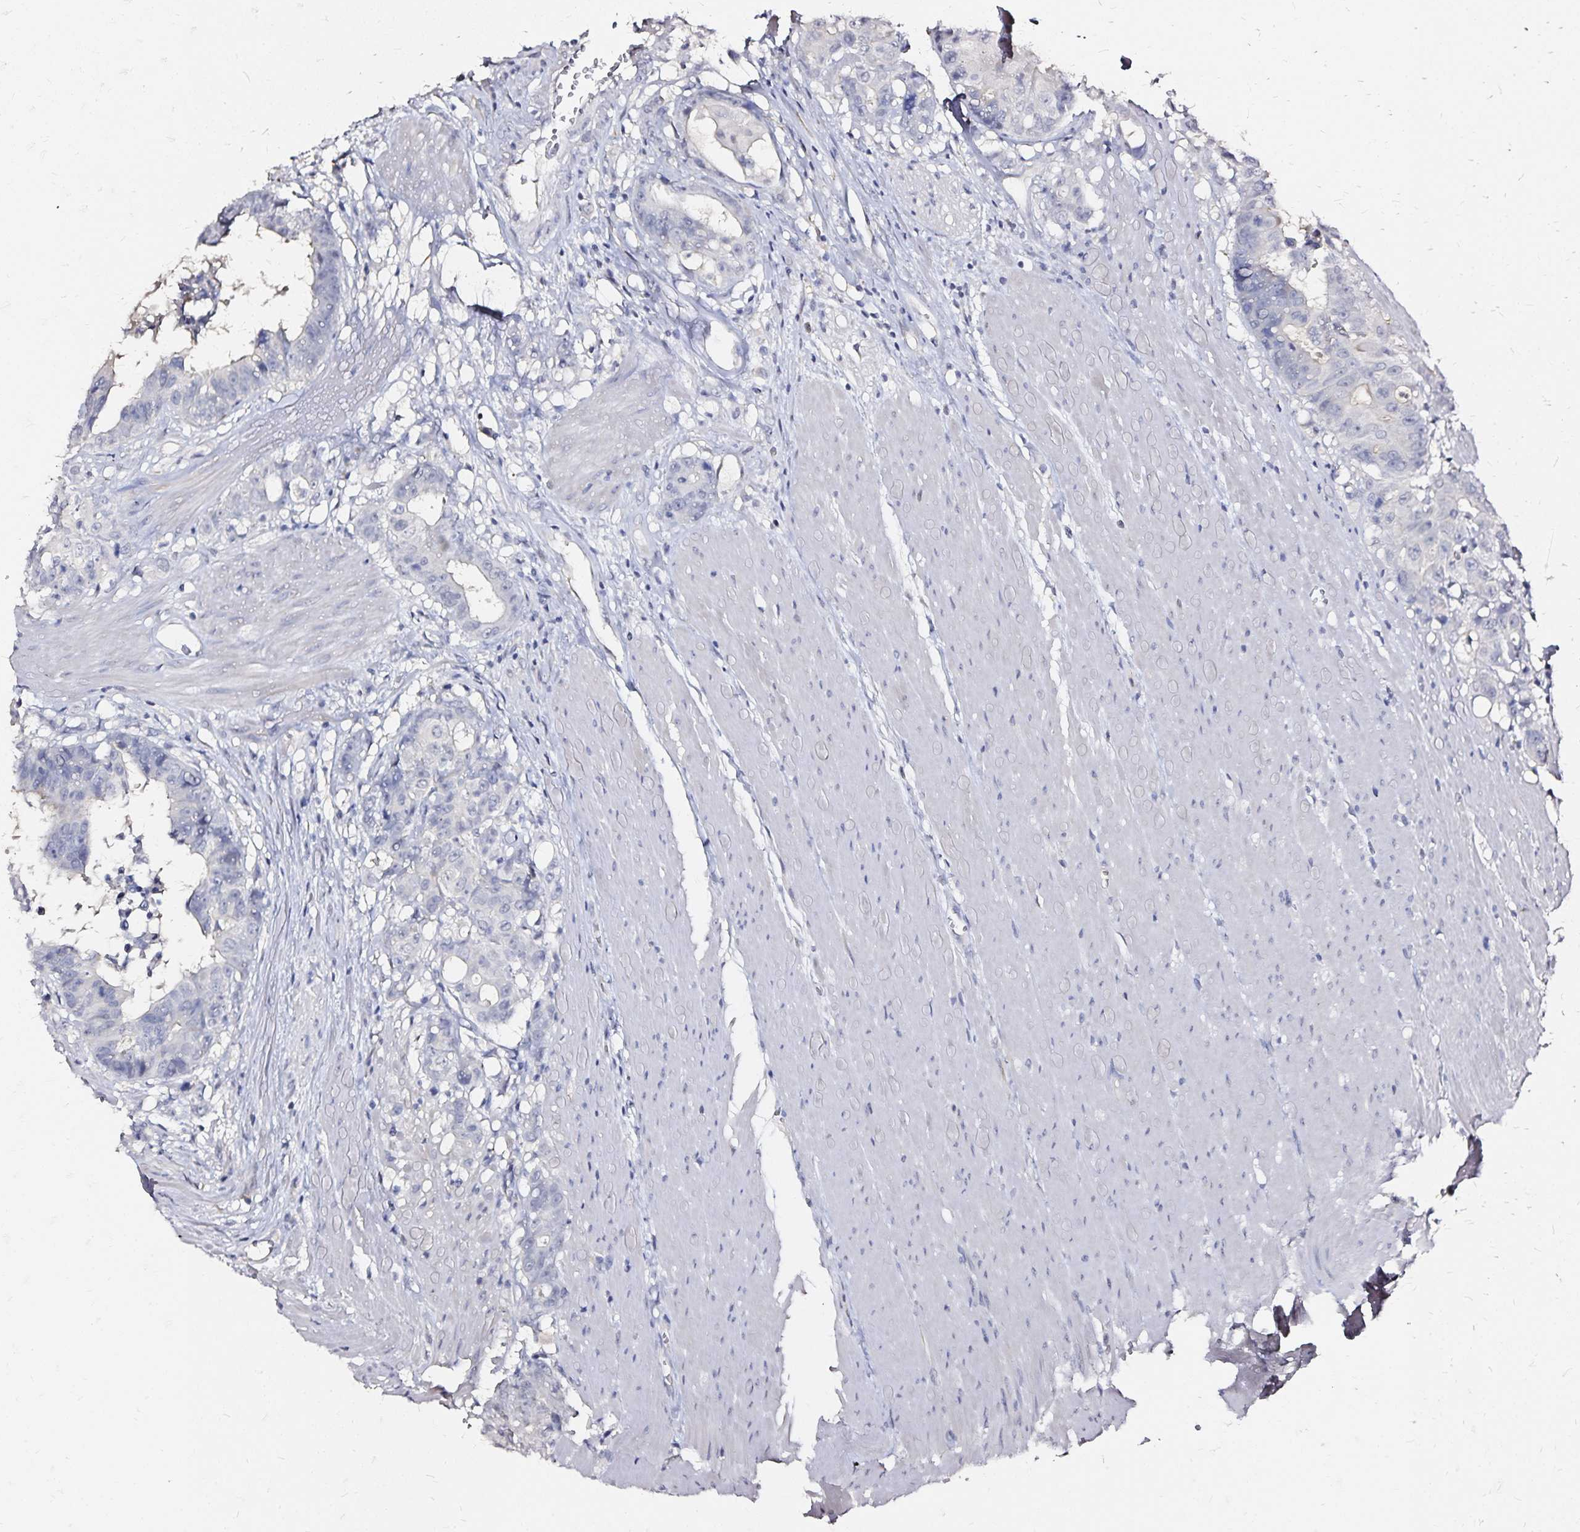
{"staining": {"intensity": "negative", "quantity": "none", "location": "none"}, "tissue": "colorectal cancer", "cell_type": "Tumor cells", "image_type": "cancer", "snomed": [{"axis": "morphology", "description": "Adenocarcinoma, NOS"}, {"axis": "topography", "description": "Rectum"}], "caption": "IHC micrograph of neoplastic tissue: adenocarcinoma (colorectal) stained with DAB exhibits no significant protein staining in tumor cells.", "gene": "SLC5A1", "patient": {"sex": "female", "age": 62}}